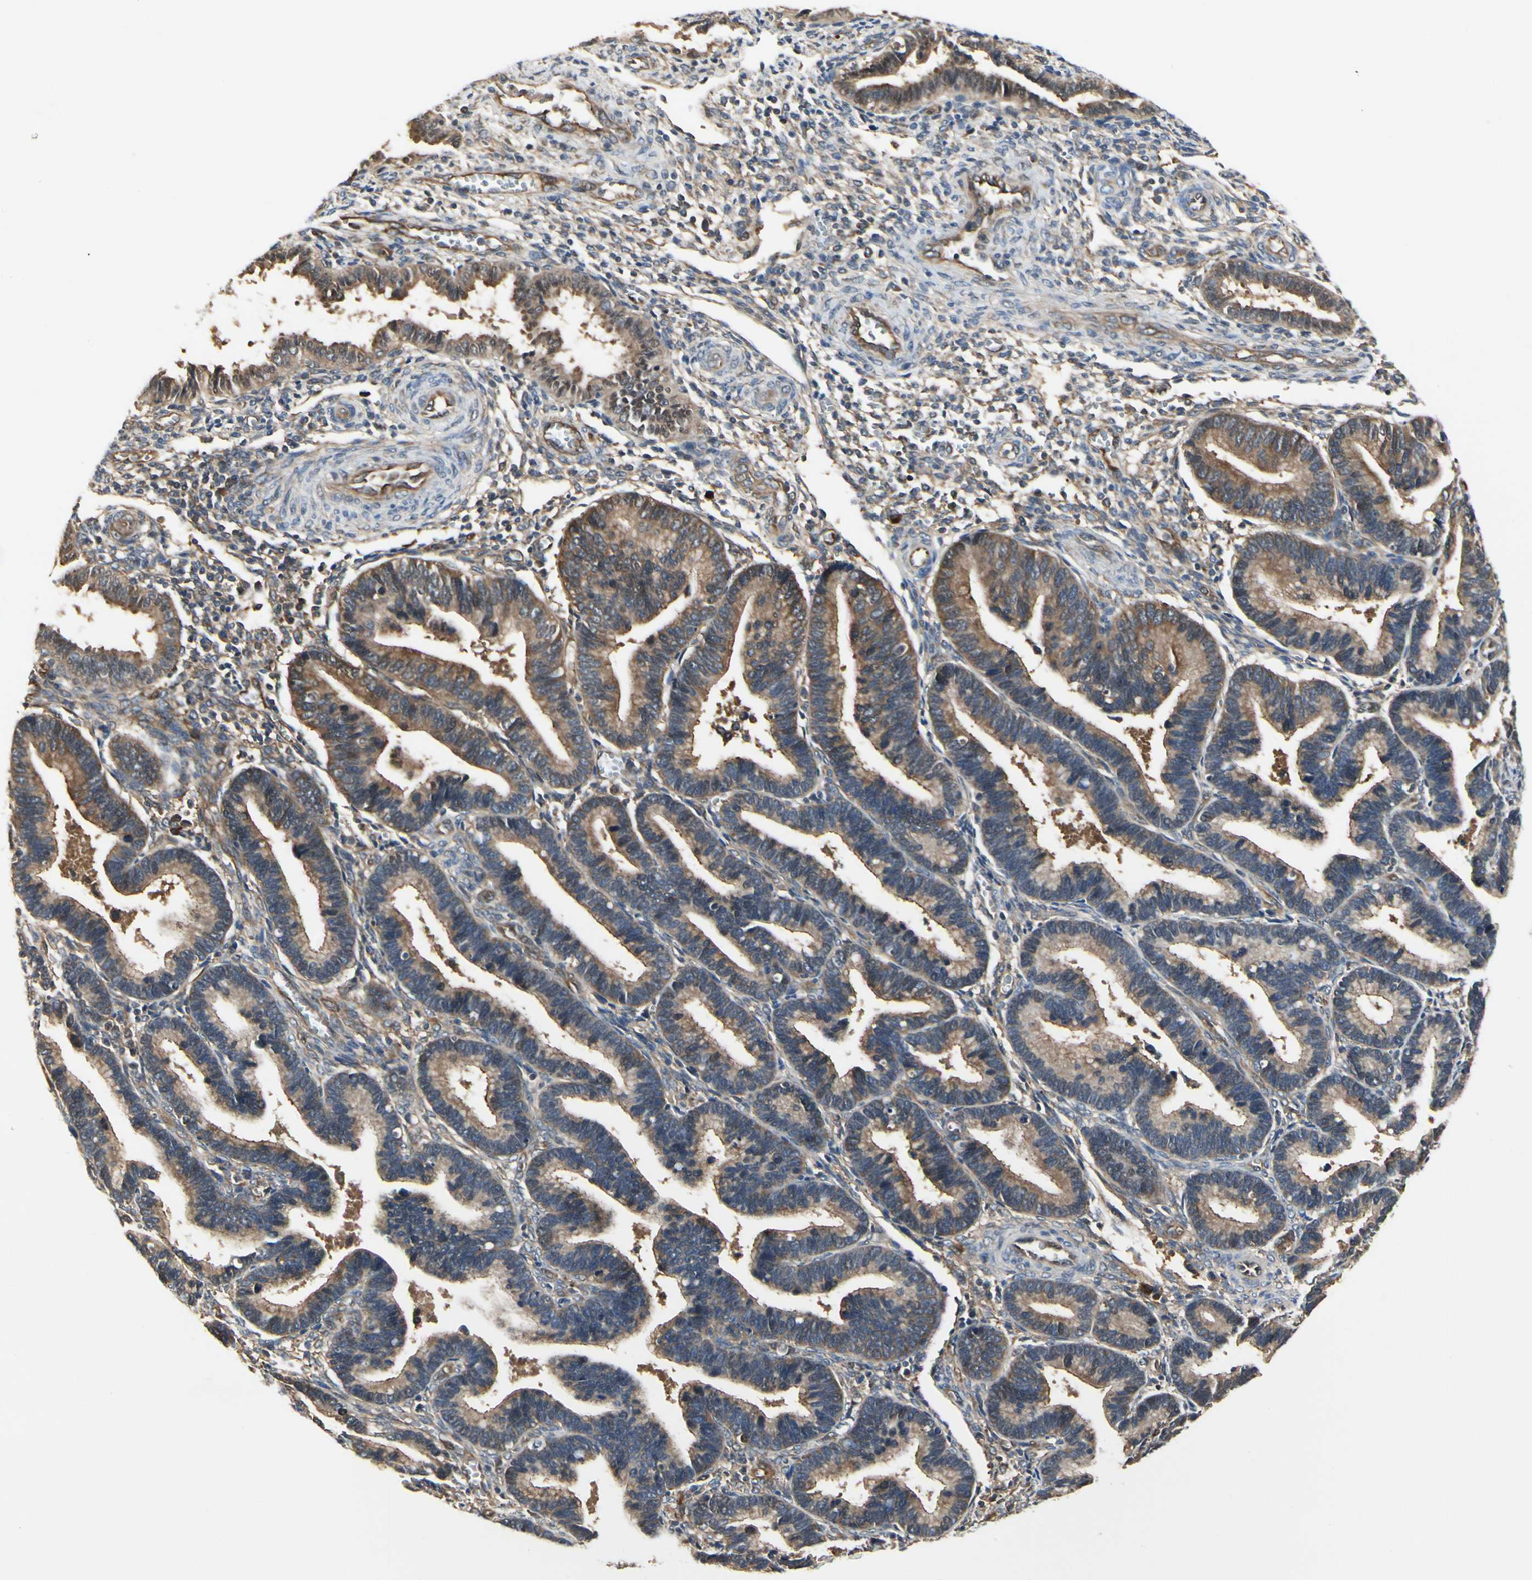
{"staining": {"intensity": "strong", "quantity": ">75%", "location": "cytoplasmic/membranous"}, "tissue": "endometrium", "cell_type": "Cells in endometrial stroma", "image_type": "normal", "snomed": [{"axis": "morphology", "description": "Normal tissue, NOS"}, {"axis": "topography", "description": "Endometrium"}], "caption": "Protein expression by immunohistochemistry (IHC) shows strong cytoplasmic/membranous positivity in about >75% of cells in endometrial stroma in normal endometrium. The staining was performed using DAB to visualize the protein expression in brown, while the nuclei were stained in blue with hematoxylin (Magnification: 20x).", "gene": "NME1", "patient": {"sex": "female", "age": 36}}